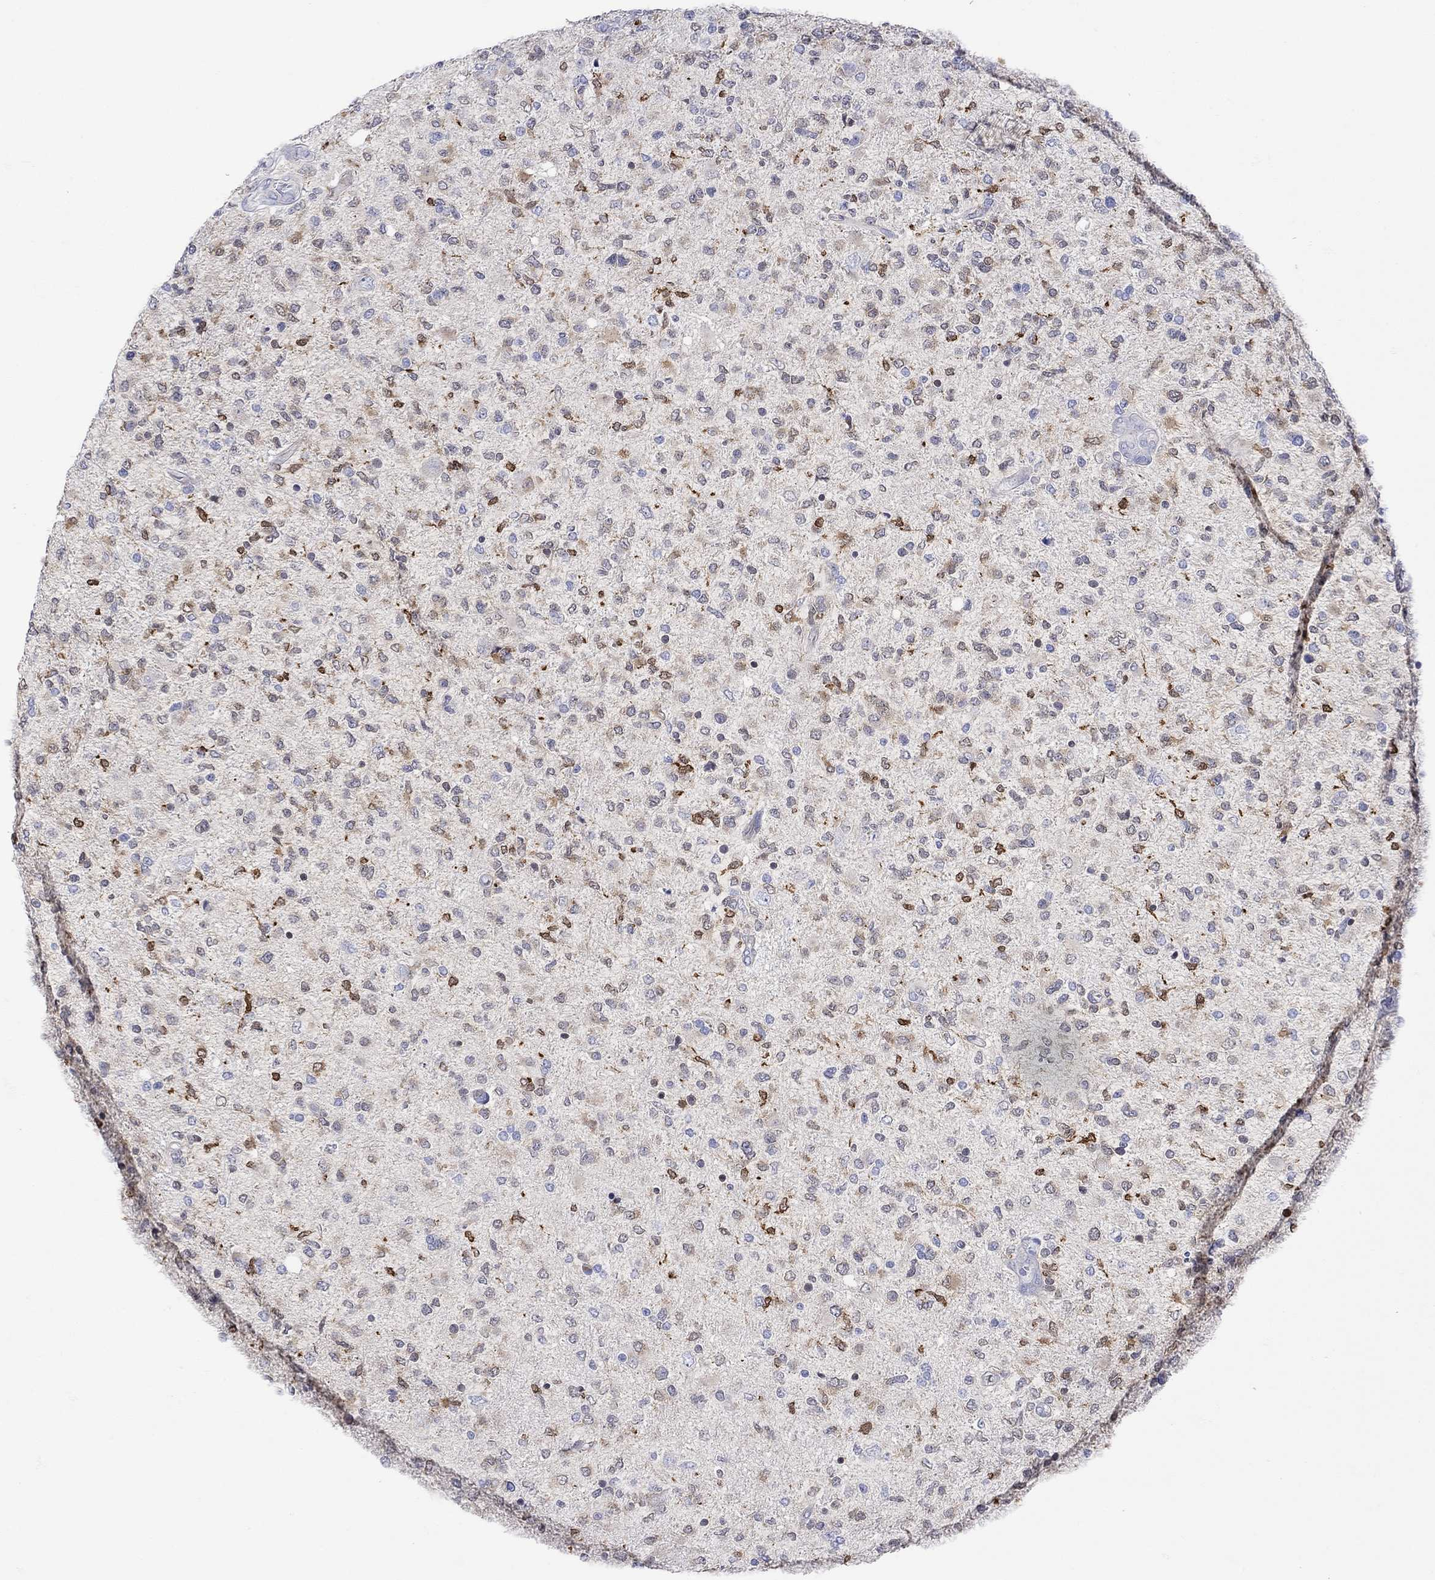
{"staining": {"intensity": "negative", "quantity": "none", "location": "none"}, "tissue": "glioma", "cell_type": "Tumor cells", "image_type": "cancer", "snomed": [{"axis": "morphology", "description": "Glioma, malignant, High grade"}, {"axis": "topography", "description": "Cerebral cortex"}], "caption": "Tumor cells are negative for protein expression in human glioma.", "gene": "MSI1", "patient": {"sex": "male", "age": 70}}